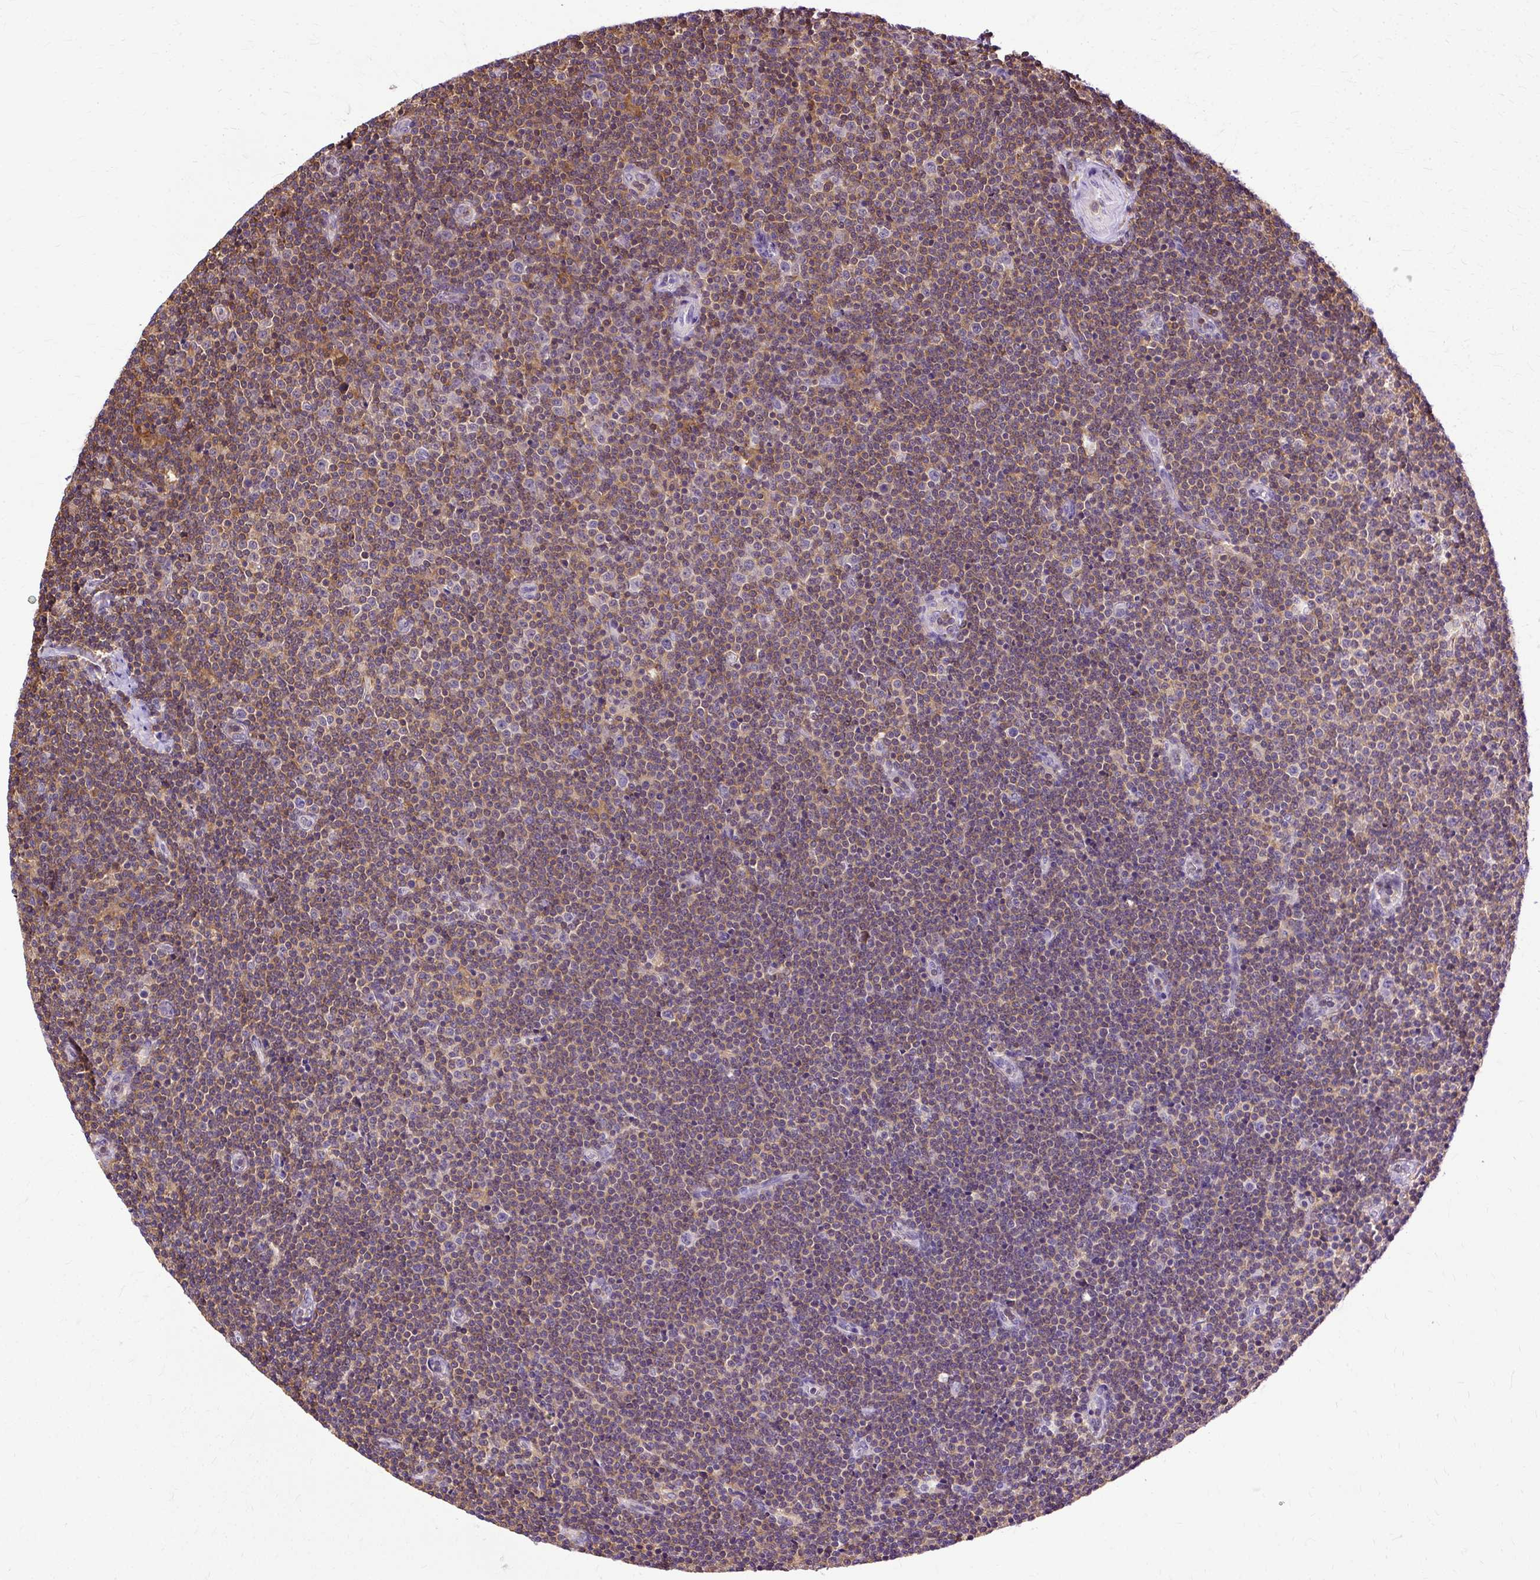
{"staining": {"intensity": "weak", "quantity": ">75%", "location": "cytoplasmic/membranous"}, "tissue": "lymphoma", "cell_type": "Tumor cells", "image_type": "cancer", "snomed": [{"axis": "morphology", "description": "Malignant lymphoma, non-Hodgkin's type, Low grade"}, {"axis": "topography", "description": "Lymph node"}], "caption": "Brown immunohistochemical staining in human lymphoma demonstrates weak cytoplasmic/membranous expression in about >75% of tumor cells. The protein of interest is stained brown, and the nuclei are stained in blue (DAB (3,3'-diaminobenzidine) IHC with brightfield microscopy, high magnification).", "gene": "TWF2", "patient": {"sex": "male", "age": 48}}